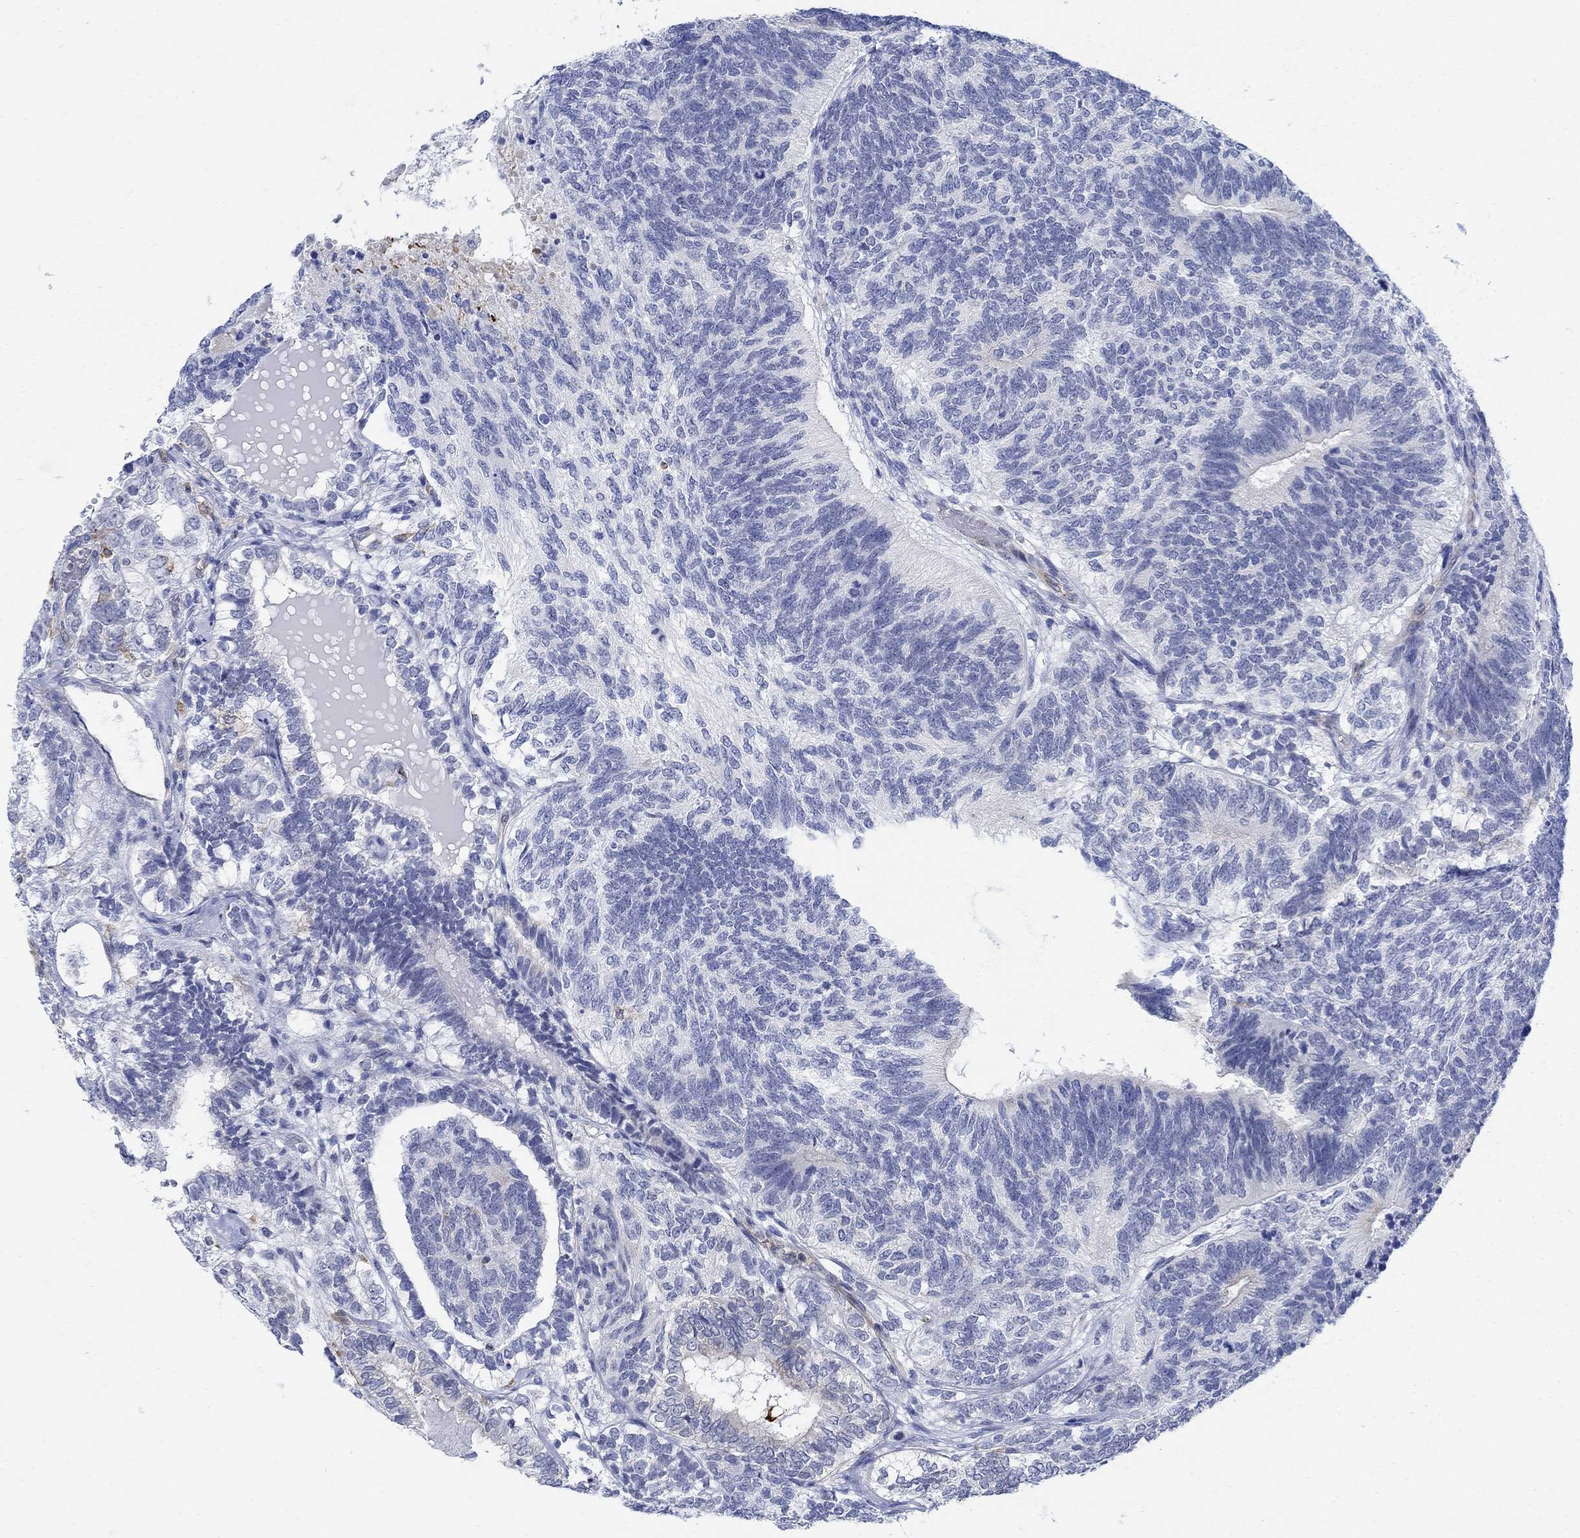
{"staining": {"intensity": "negative", "quantity": "none", "location": "none"}, "tissue": "testis cancer", "cell_type": "Tumor cells", "image_type": "cancer", "snomed": [{"axis": "morphology", "description": "Seminoma, NOS"}, {"axis": "morphology", "description": "Carcinoma, Embryonal, NOS"}, {"axis": "topography", "description": "Testis"}], "caption": "The immunohistochemistry micrograph has no significant expression in tumor cells of testis seminoma tissue.", "gene": "PHF21B", "patient": {"sex": "male", "age": 41}}